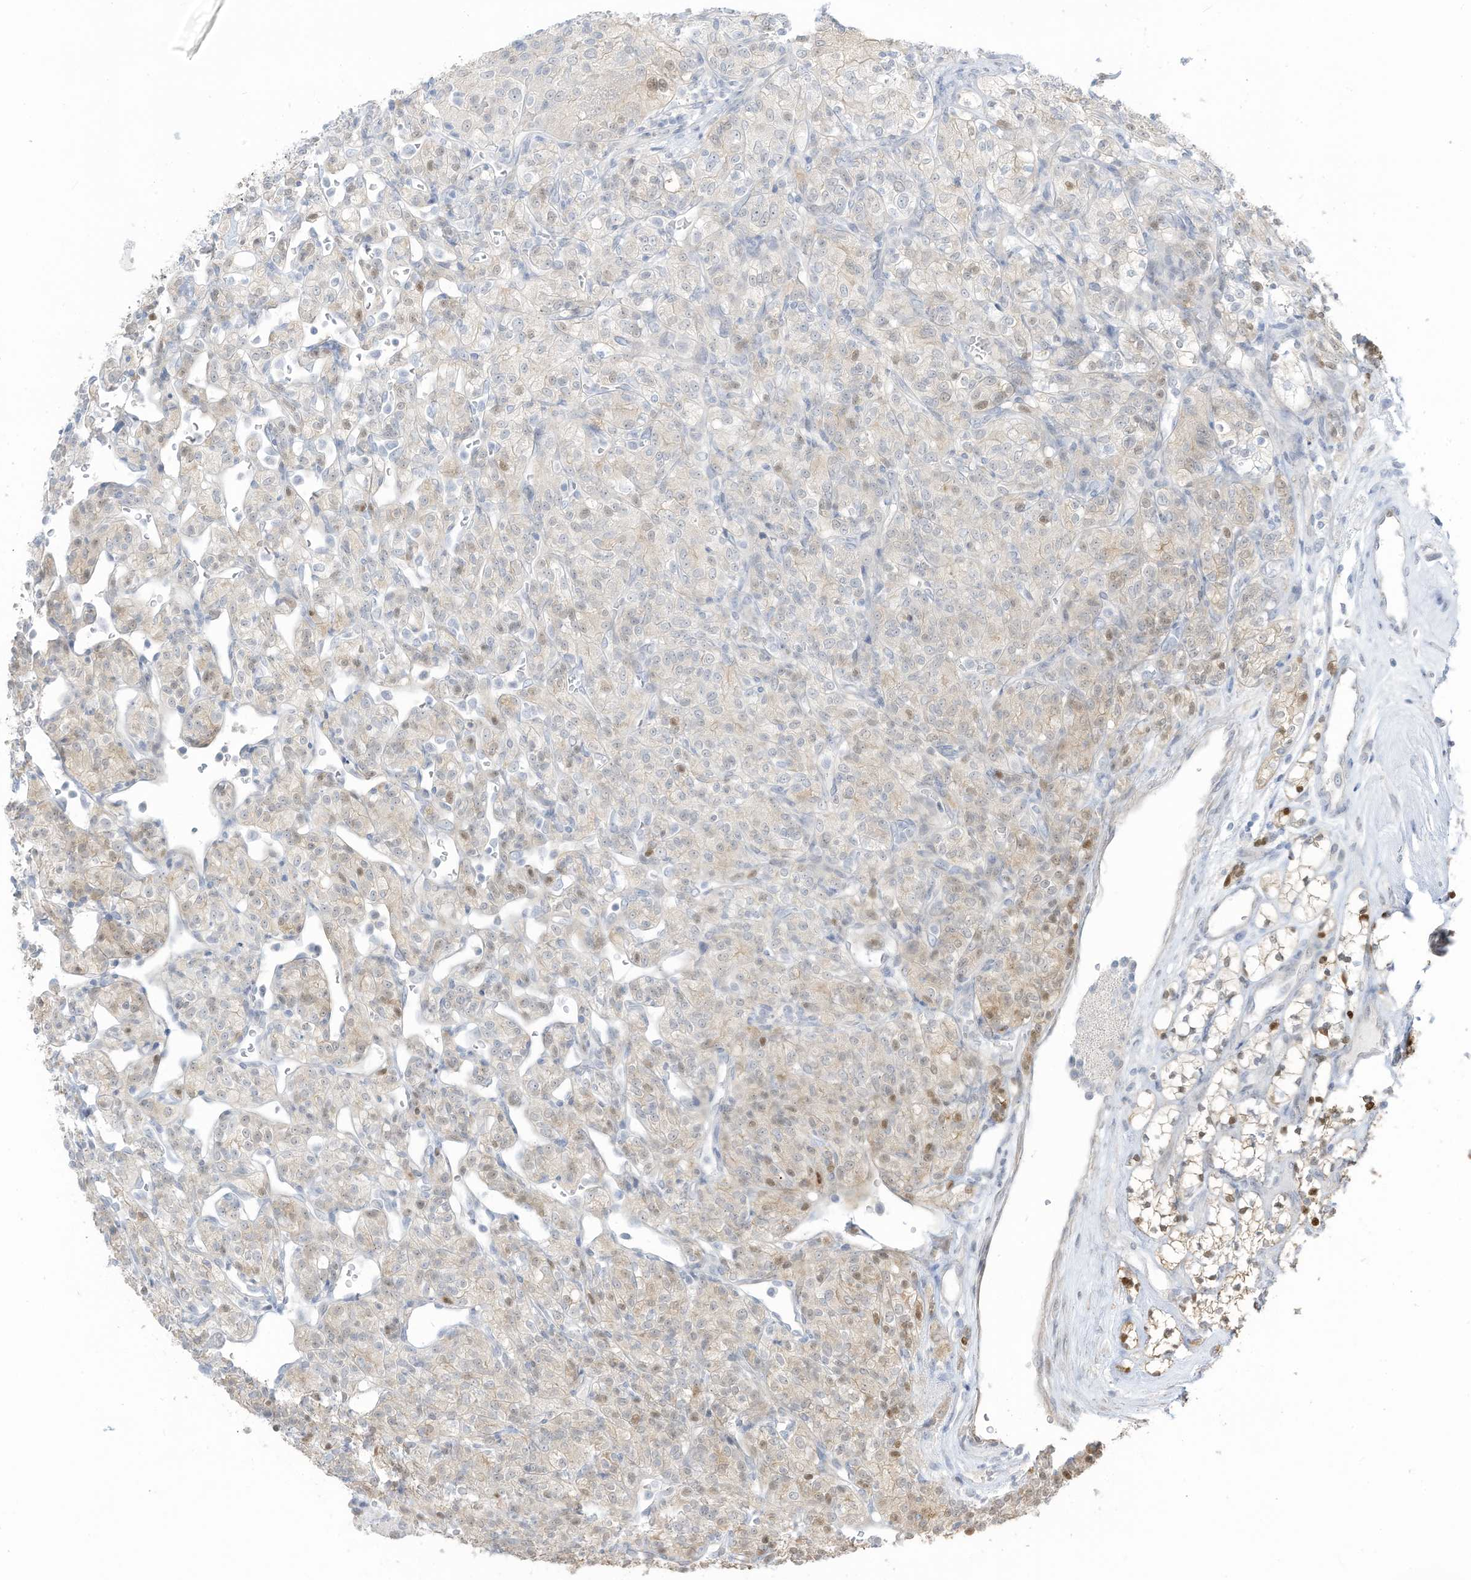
{"staining": {"intensity": "weak", "quantity": "<25%", "location": "cytoplasmic/membranous"}, "tissue": "renal cancer", "cell_type": "Tumor cells", "image_type": "cancer", "snomed": [{"axis": "morphology", "description": "Adenocarcinoma, NOS"}, {"axis": "topography", "description": "Kidney"}], "caption": "Tumor cells are negative for brown protein staining in adenocarcinoma (renal).", "gene": "ASPRV1", "patient": {"sex": "male", "age": 77}}